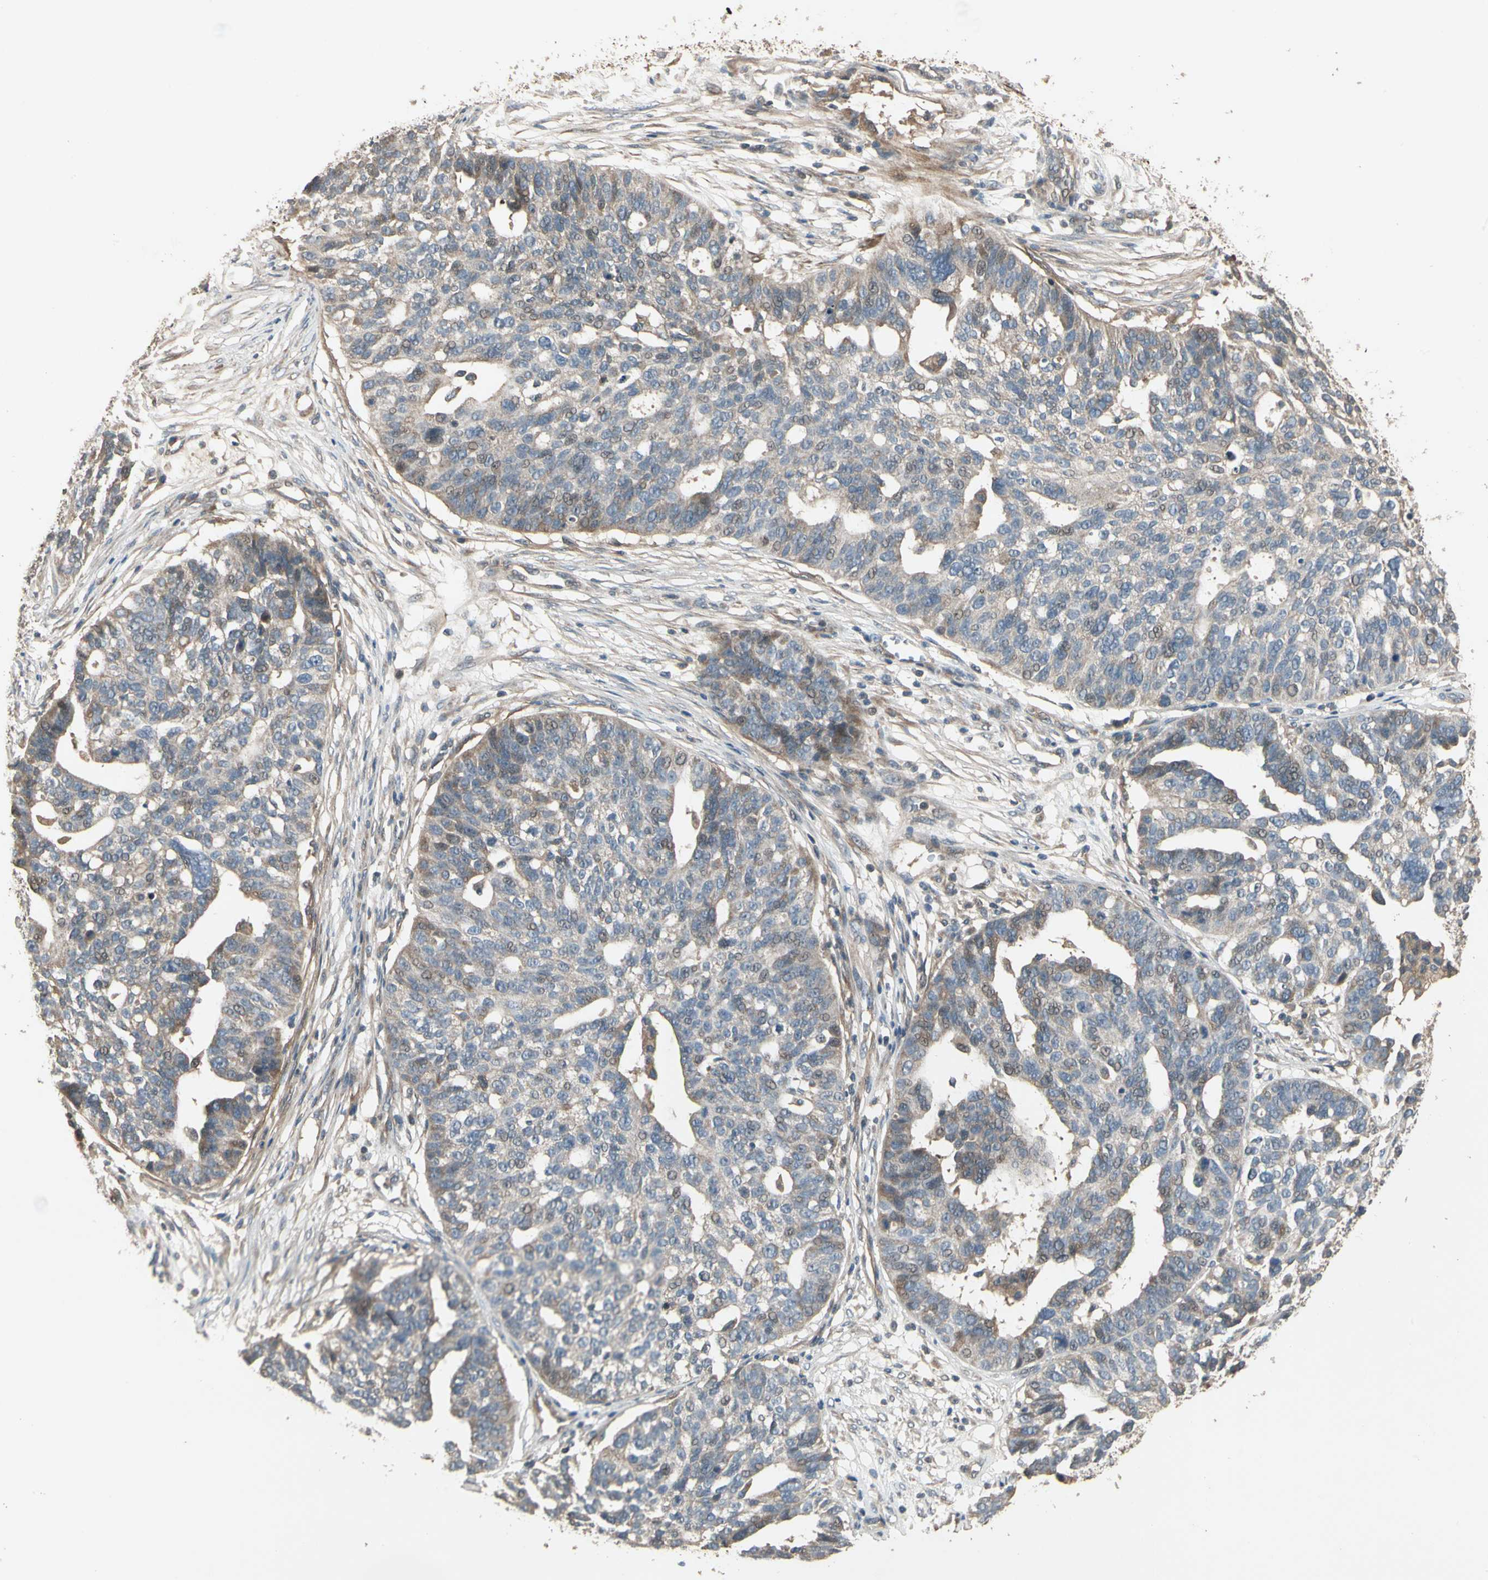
{"staining": {"intensity": "weak", "quantity": "<25%", "location": "nuclear"}, "tissue": "ovarian cancer", "cell_type": "Tumor cells", "image_type": "cancer", "snomed": [{"axis": "morphology", "description": "Cystadenocarcinoma, serous, NOS"}, {"axis": "topography", "description": "Ovary"}], "caption": "Immunohistochemistry (IHC) micrograph of neoplastic tissue: human serous cystadenocarcinoma (ovarian) stained with DAB (3,3'-diaminobenzidine) demonstrates no significant protein expression in tumor cells.", "gene": "ACVR1", "patient": {"sex": "female", "age": 59}}